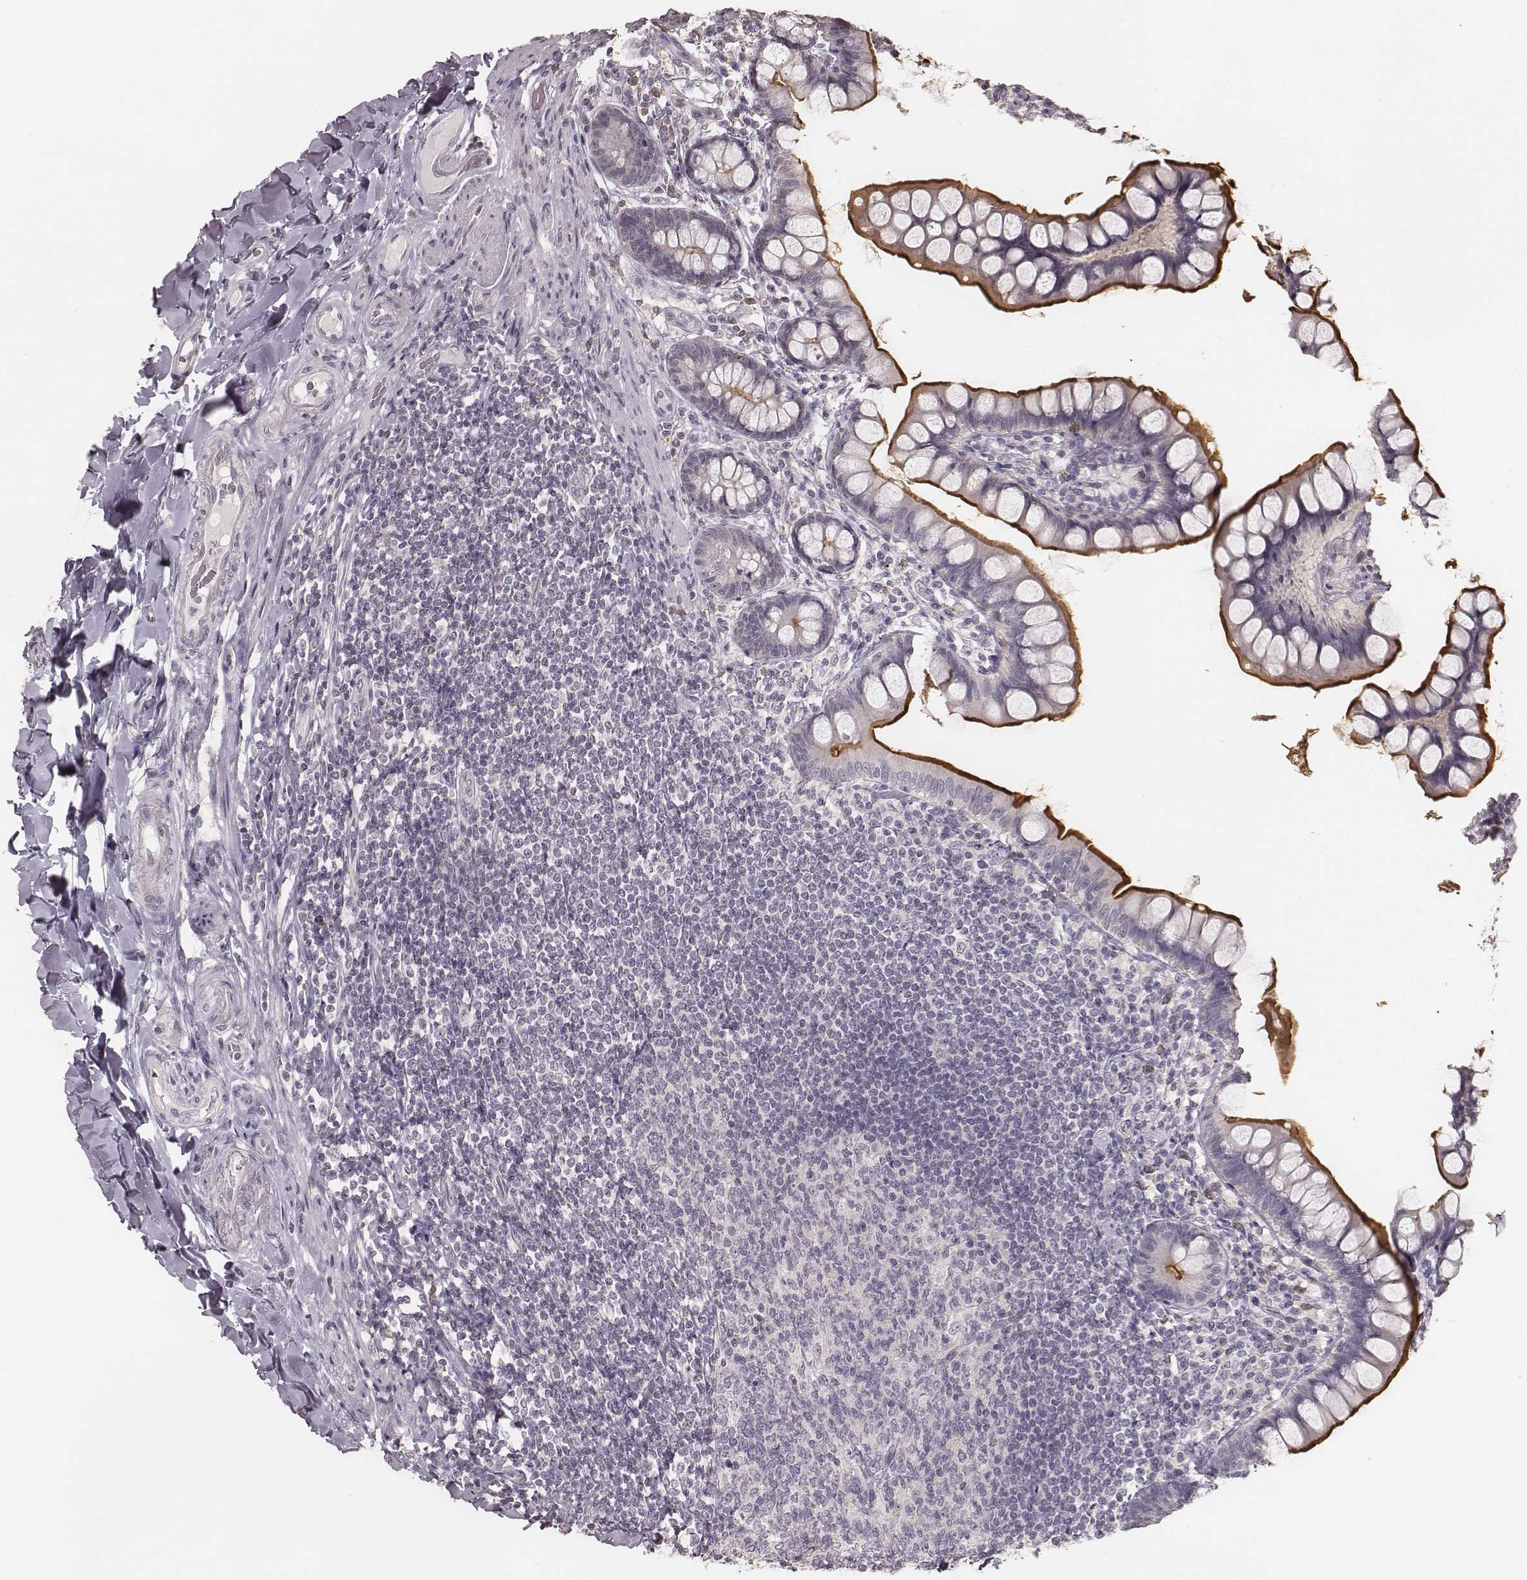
{"staining": {"intensity": "strong", "quantity": ">75%", "location": "cytoplasmic/membranous"}, "tissue": "small intestine", "cell_type": "Glandular cells", "image_type": "normal", "snomed": [{"axis": "morphology", "description": "Normal tissue, NOS"}, {"axis": "topography", "description": "Small intestine"}], "caption": "Strong cytoplasmic/membranous expression for a protein is seen in about >75% of glandular cells of normal small intestine using immunohistochemistry.", "gene": "LY6K", "patient": {"sex": "male", "age": 70}}